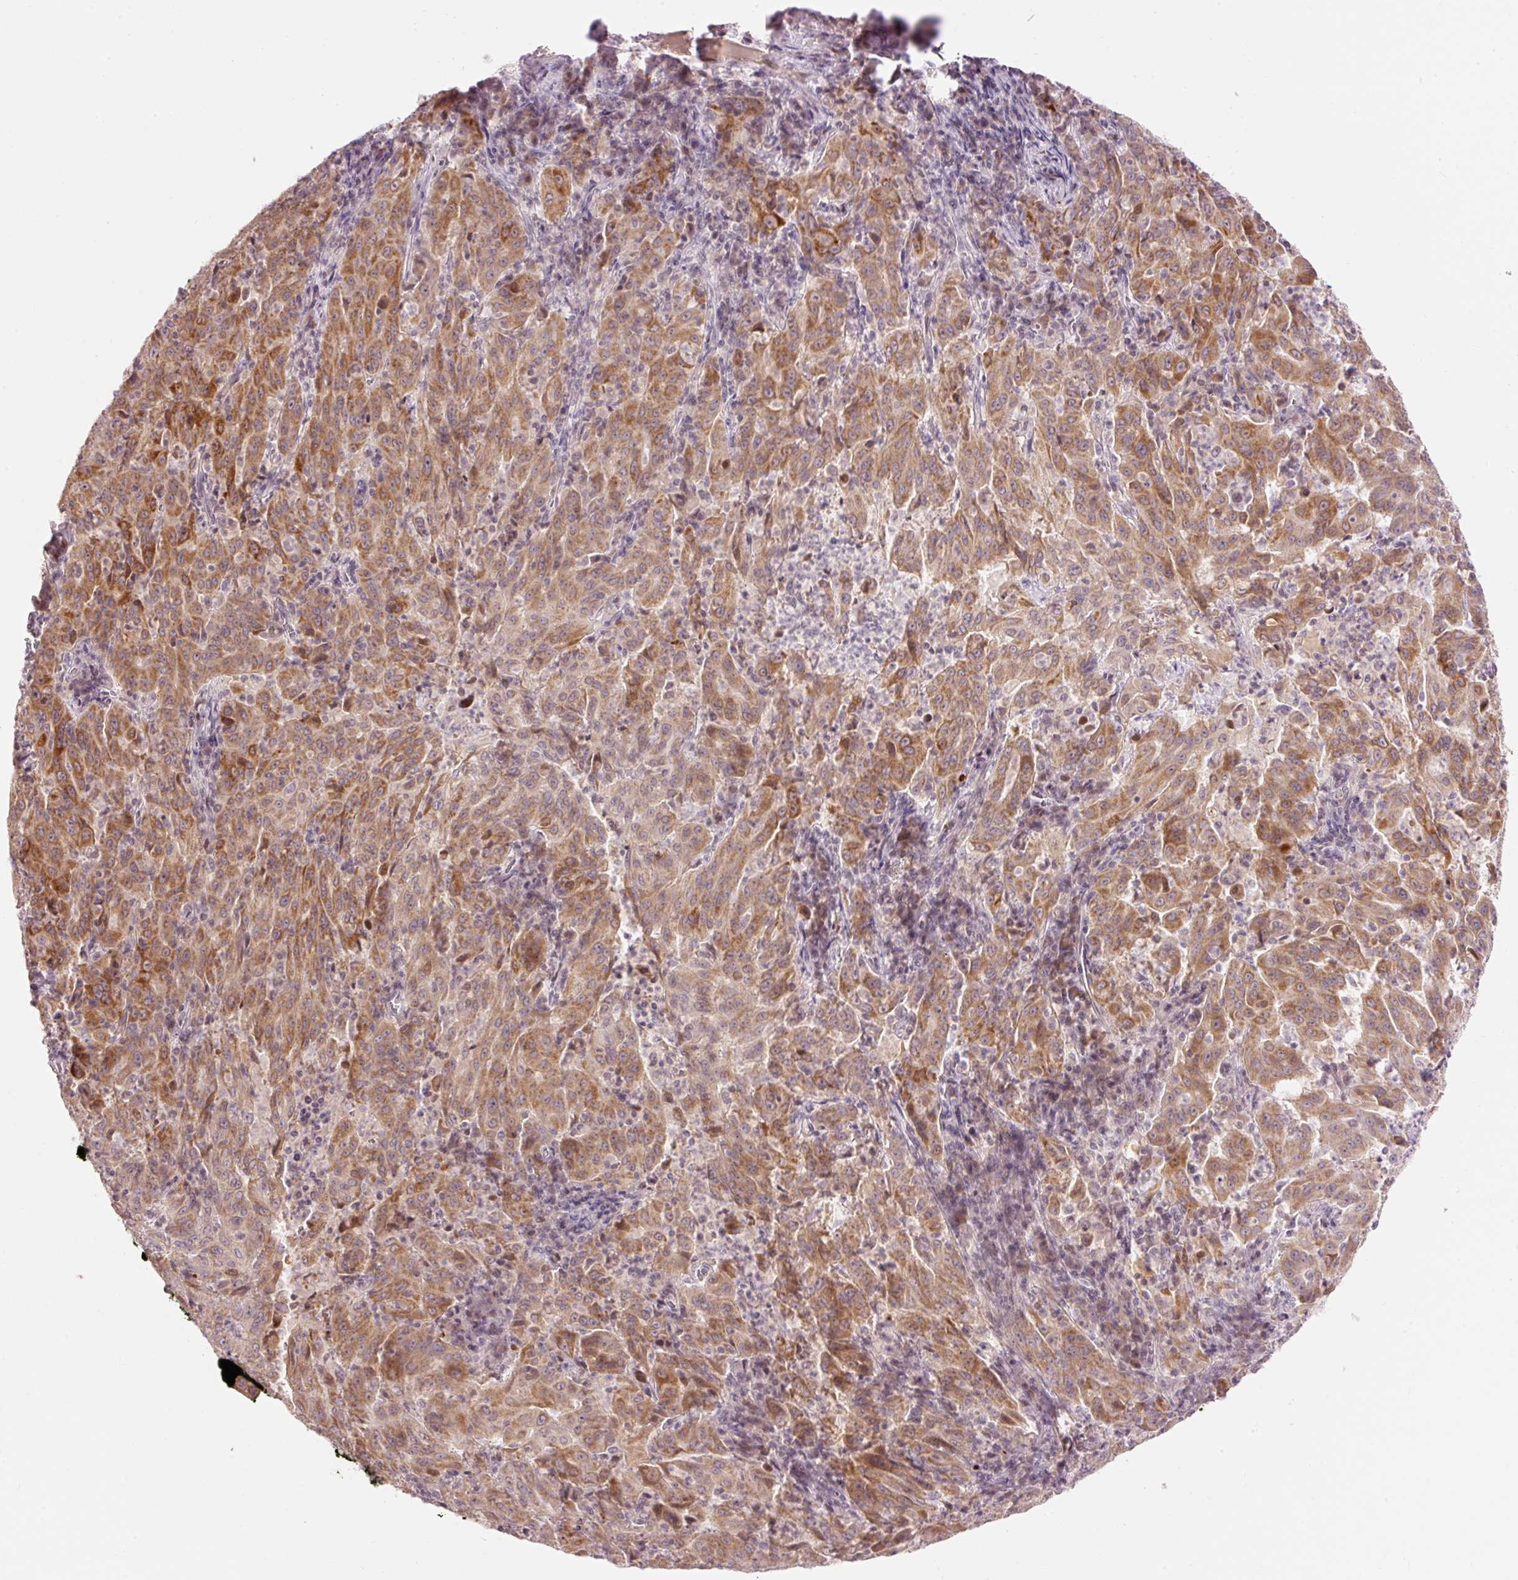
{"staining": {"intensity": "moderate", "quantity": ">75%", "location": "cytoplasmic/membranous"}, "tissue": "pancreatic cancer", "cell_type": "Tumor cells", "image_type": "cancer", "snomed": [{"axis": "morphology", "description": "Adenocarcinoma, NOS"}, {"axis": "topography", "description": "Pancreas"}], "caption": "Protein expression analysis of pancreatic cancer (adenocarcinoma) exhibits moderate cytoplasmic/membranous expression in approximately >75% of tumor cells. The protein is stained brown, and the nuclei are stained in blue (DAB IHC with brightfield microscopy, high magnification).", "gene": "ABHD11", "patient": {"sex": "male", "age": 63}}